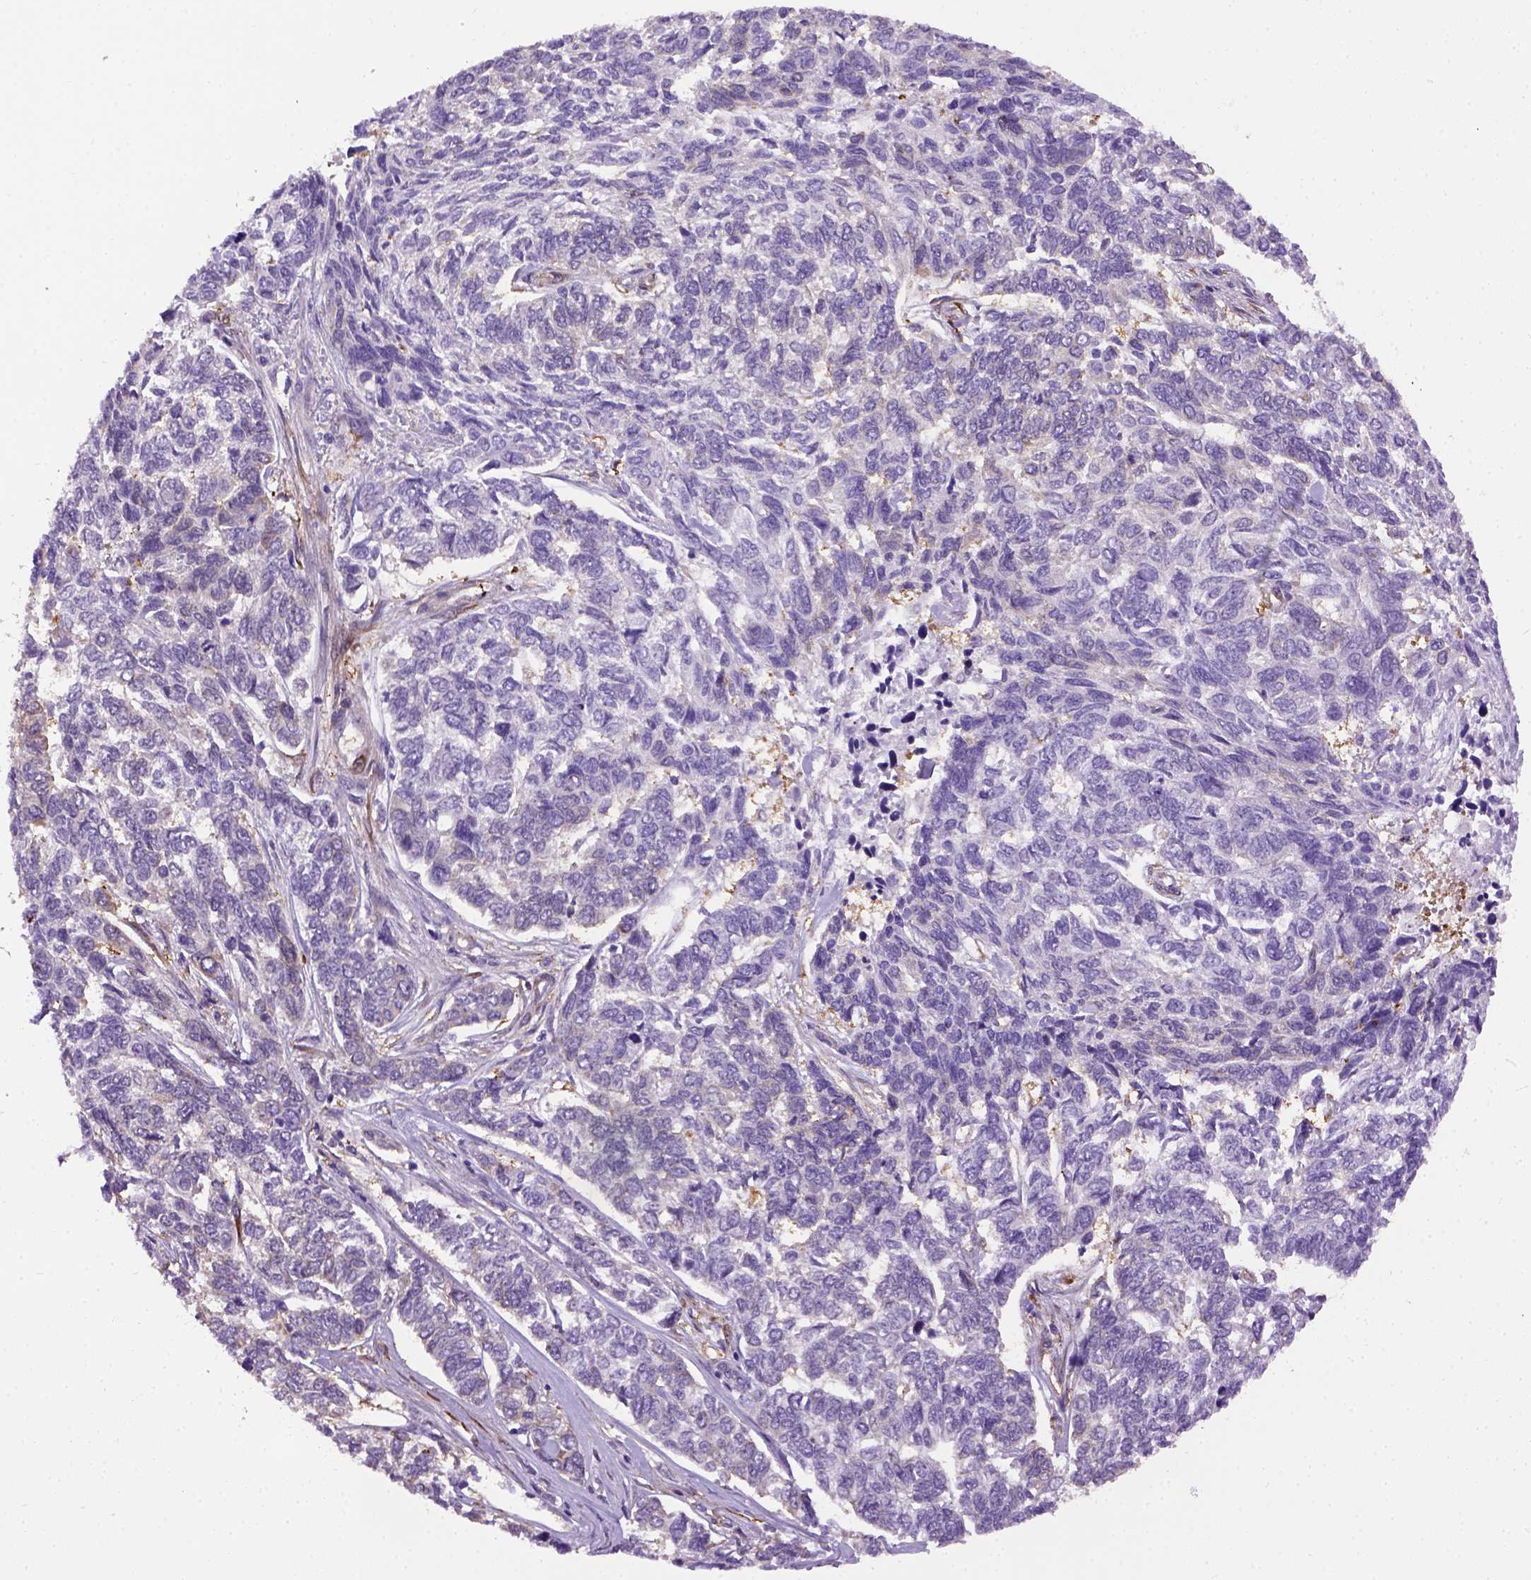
{"staining": {"intensity": "negative", "quantity": "none", "location": "none"}, "tissue": "skin cancer", "cell_type": "Tumor cells", "image_type": "cancer", "snomed": [{"axis": "morphology", "description": "Basal cell carcinoma"}, {"axis": "topography", "description": "Skin"}], "caption": "A photomicrograph of human skin cancer is negative for staining in tumor cells. Brightfield microscopy of immunohistochemistry (IHC) stained with DAB (3,3'-diaminobenzidine) (brown) and hematoxylin (blue), captured at high magnification.", "gene": "KAZN", "patient": {"sex": "female", "age": 65}}